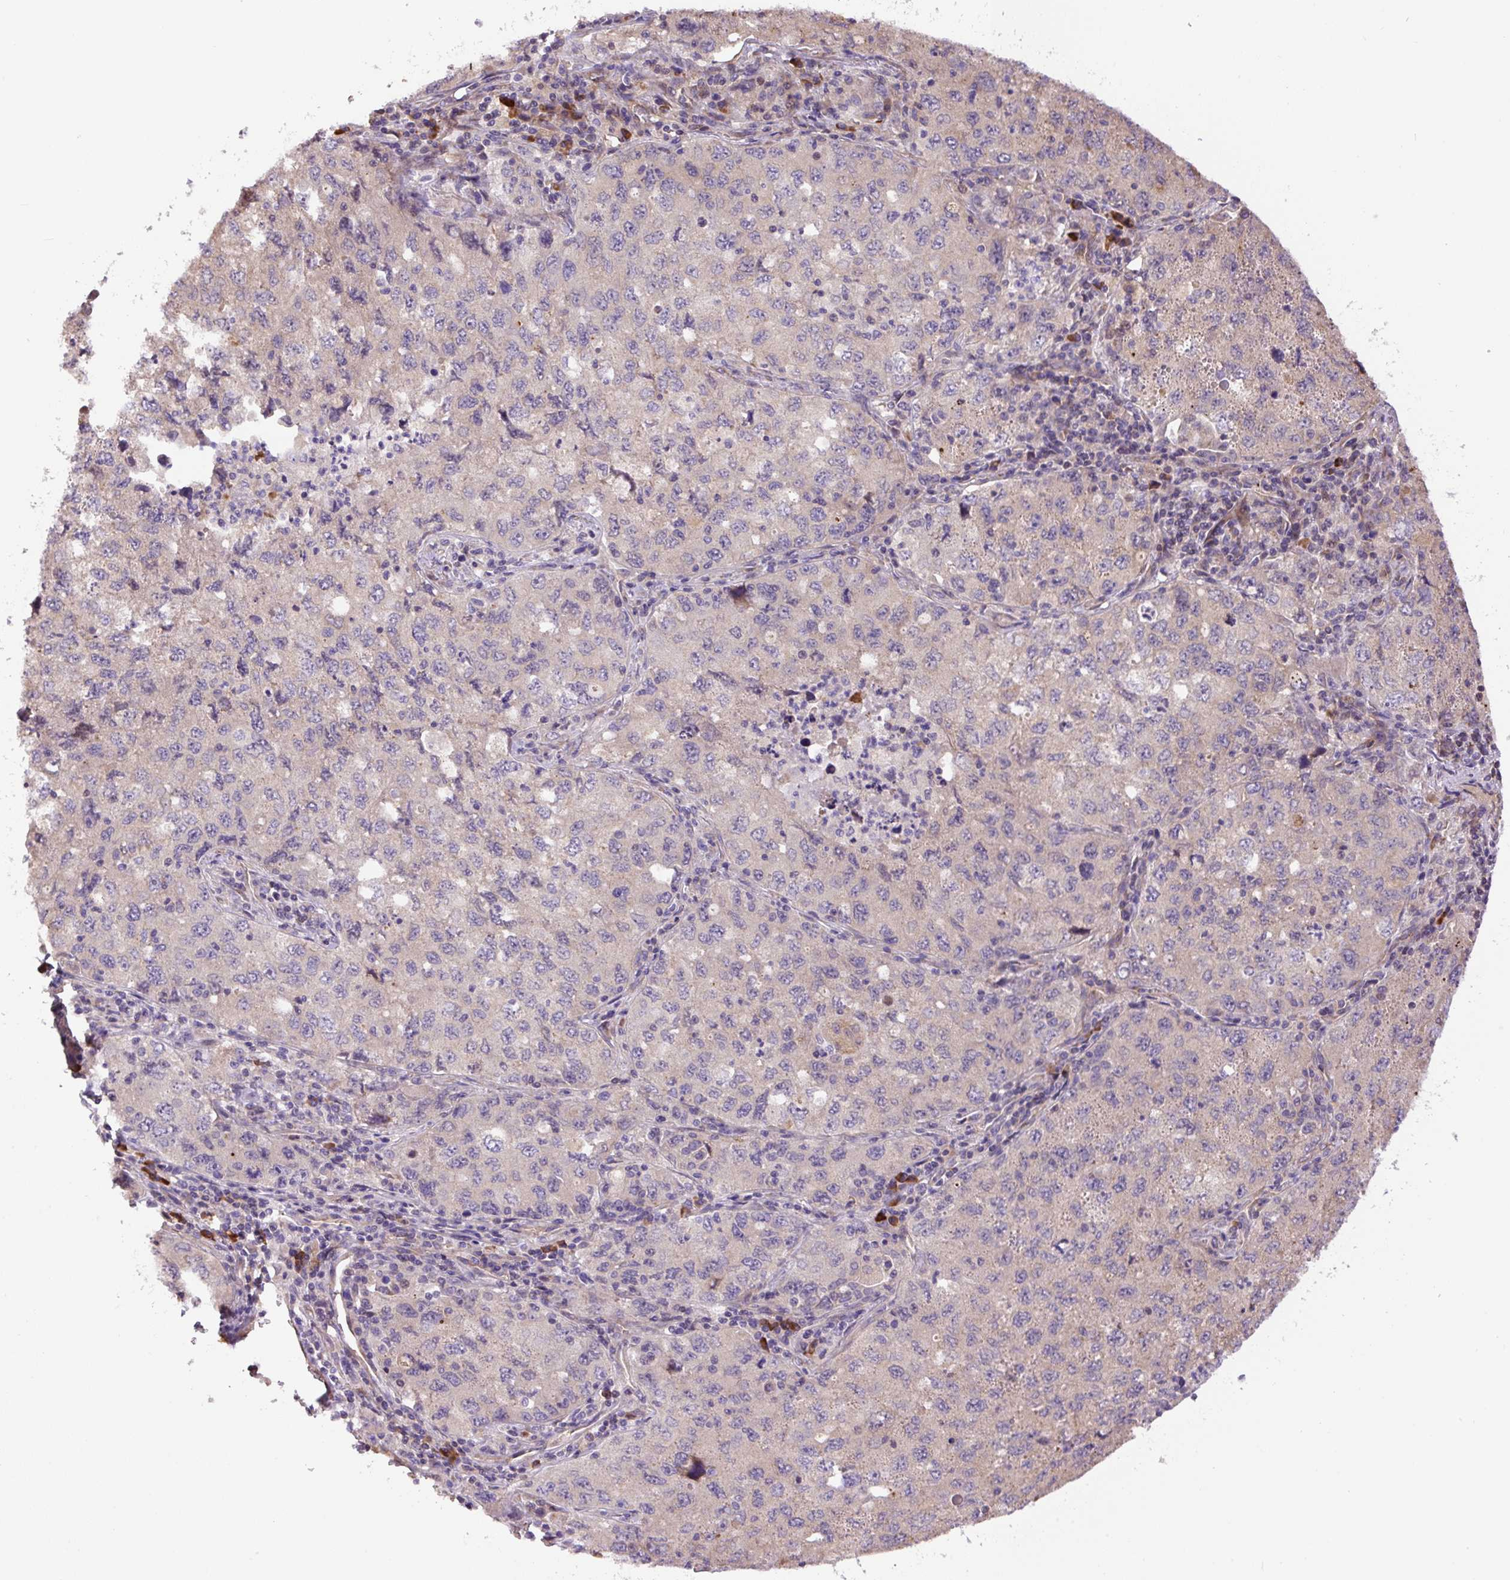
{"staining": {"intensity": "weak", "quantity": "25%-75%", "location": "cytoplasmic/membranous"}, "tissue": "lung cancer", "cell_type": "Tumor cells", "image_type": "cancer", "snomed": [{"axis": "morphology", "description": "Adenocarcinoma, NOS"}, {"axis": "topography", "description": "Lung"}], "caption": "This is a micrograph of immunohistochemistry (IHC) staining of lung cancer (adenocarcinoma), which shows weak staining in the cytoplasmic/membranous of tumor cells.", "gene": "PPME1", "patient": {"sex": "female", "age": 57}}